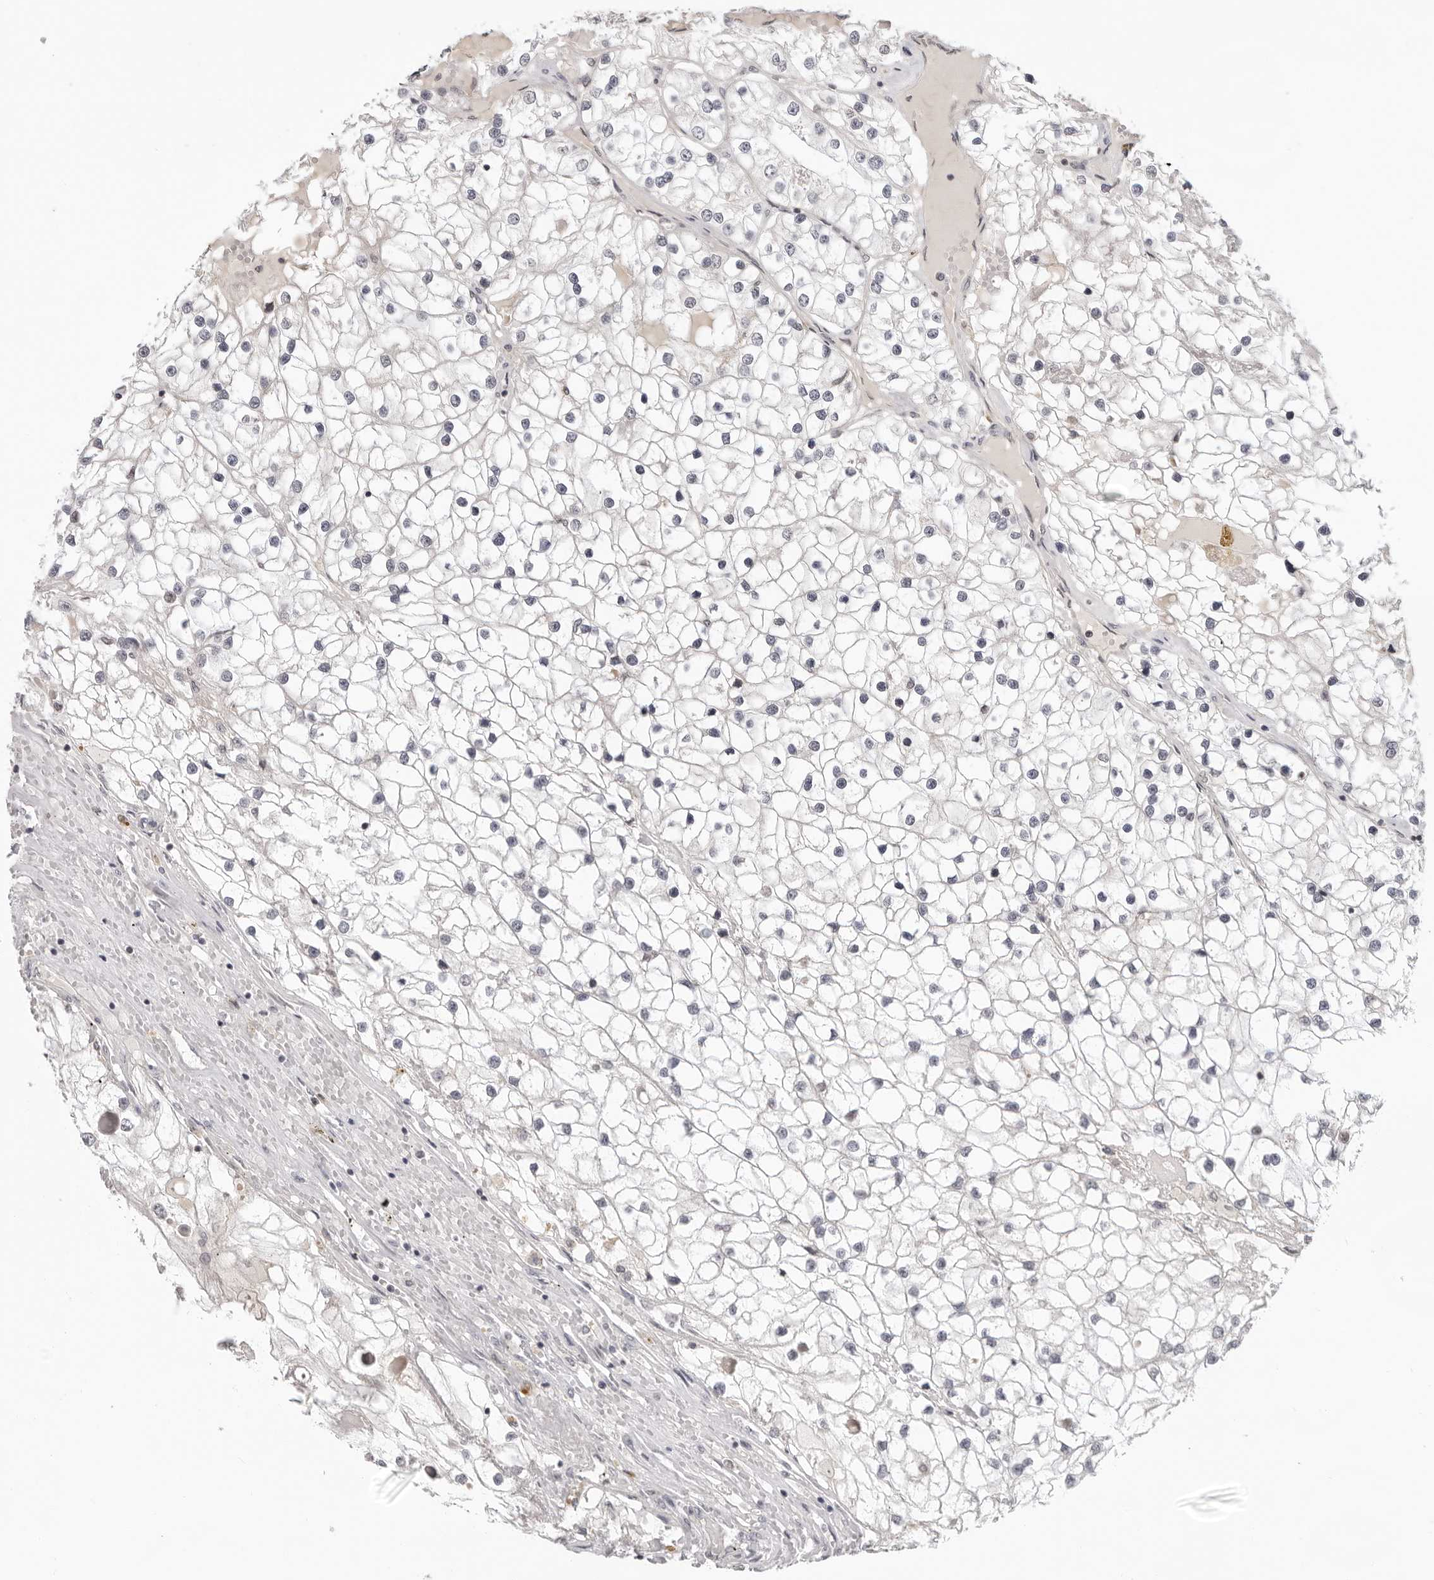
{"staining": {"intensity": "negative", "quantity": "none", "location": "none"}, "tissue": "renal cancer", "cell_type": "Tumor cells", "image_type": "cancer", "snomed": [{"axis": "morphology", "description": "Adenocarcinoma, NOS"}, {"axis": "topography", "description": "Kidney"}], "caption": "High power microscopy micrograph of an IHC image of renal adenocarcinoma, revealing no significant expression in tumor cells.", "gene": "ACP6", "patient": {"sex": "male", "age": 68}}